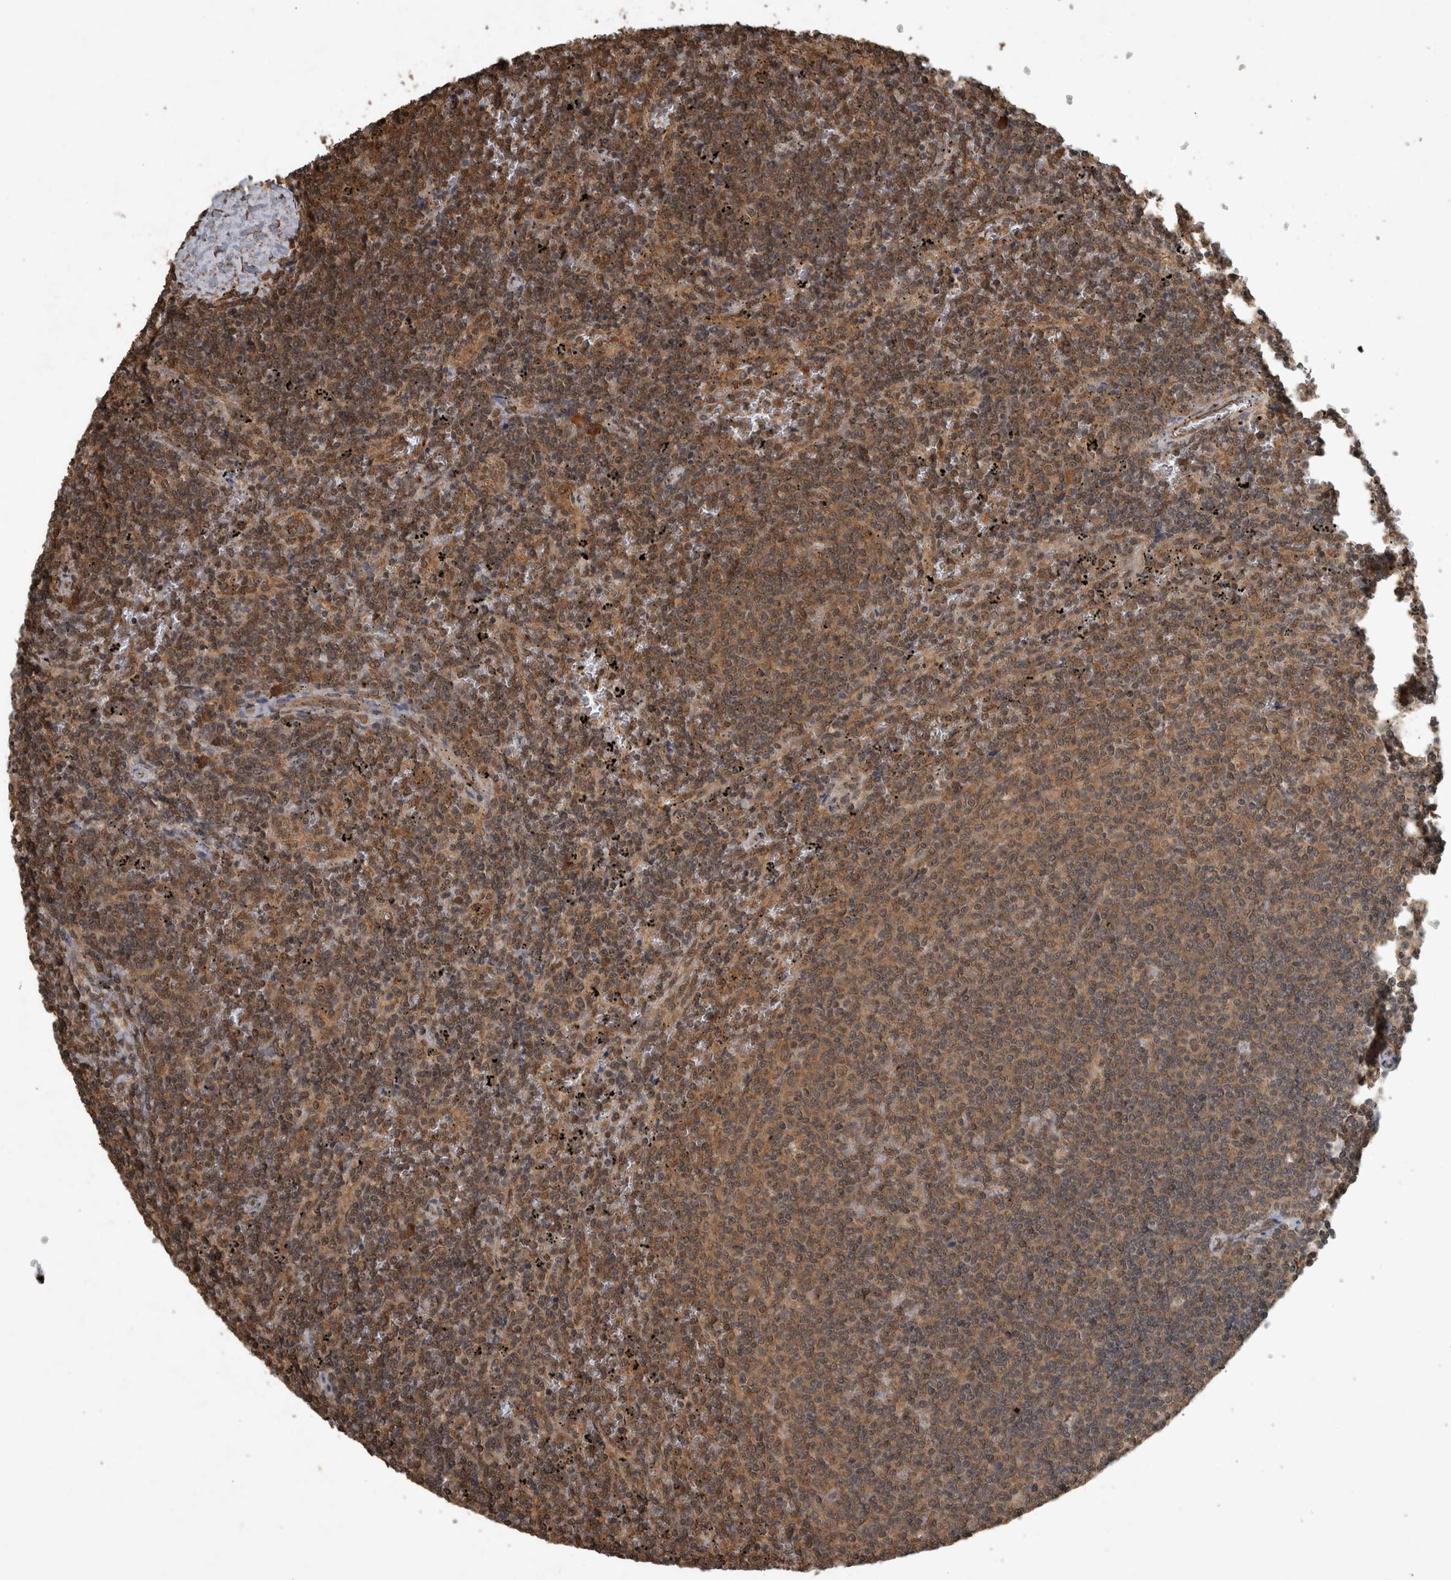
{"staining": {"intensity": "moderate", "quantity": ">75%", "location": "cytoplasmic/membranous,nuclear"}, "tissue": "lymphoma", "cell_type": "Tumor cells", "image_type": "cancer", "snomed": [{"axis": "morphology", "description": "Malignant lymphoma, non-Hodgkin's type, Low grade"}, {"axis": "topography", "description": "Spleen"}], "caption": "Immunohistochemistry (IHC) staining of malignant lymphoma, non-Hodgkin's type (low-grade), which exhibits medium levels of moderate cytoplasmic/membranous and nuclear positivity in about >75% of tumor cells indicating moderate cytoplasmic/membranous and nuclear protein staining. The staining was performed using DAB (3,3'-diaminobenzidine) (brown) for protein detection and nuclei were counterstained in hematoxylin (blue).", "gene": "ARHGEF12", "patient": {"sex": "female", "age": 50}}